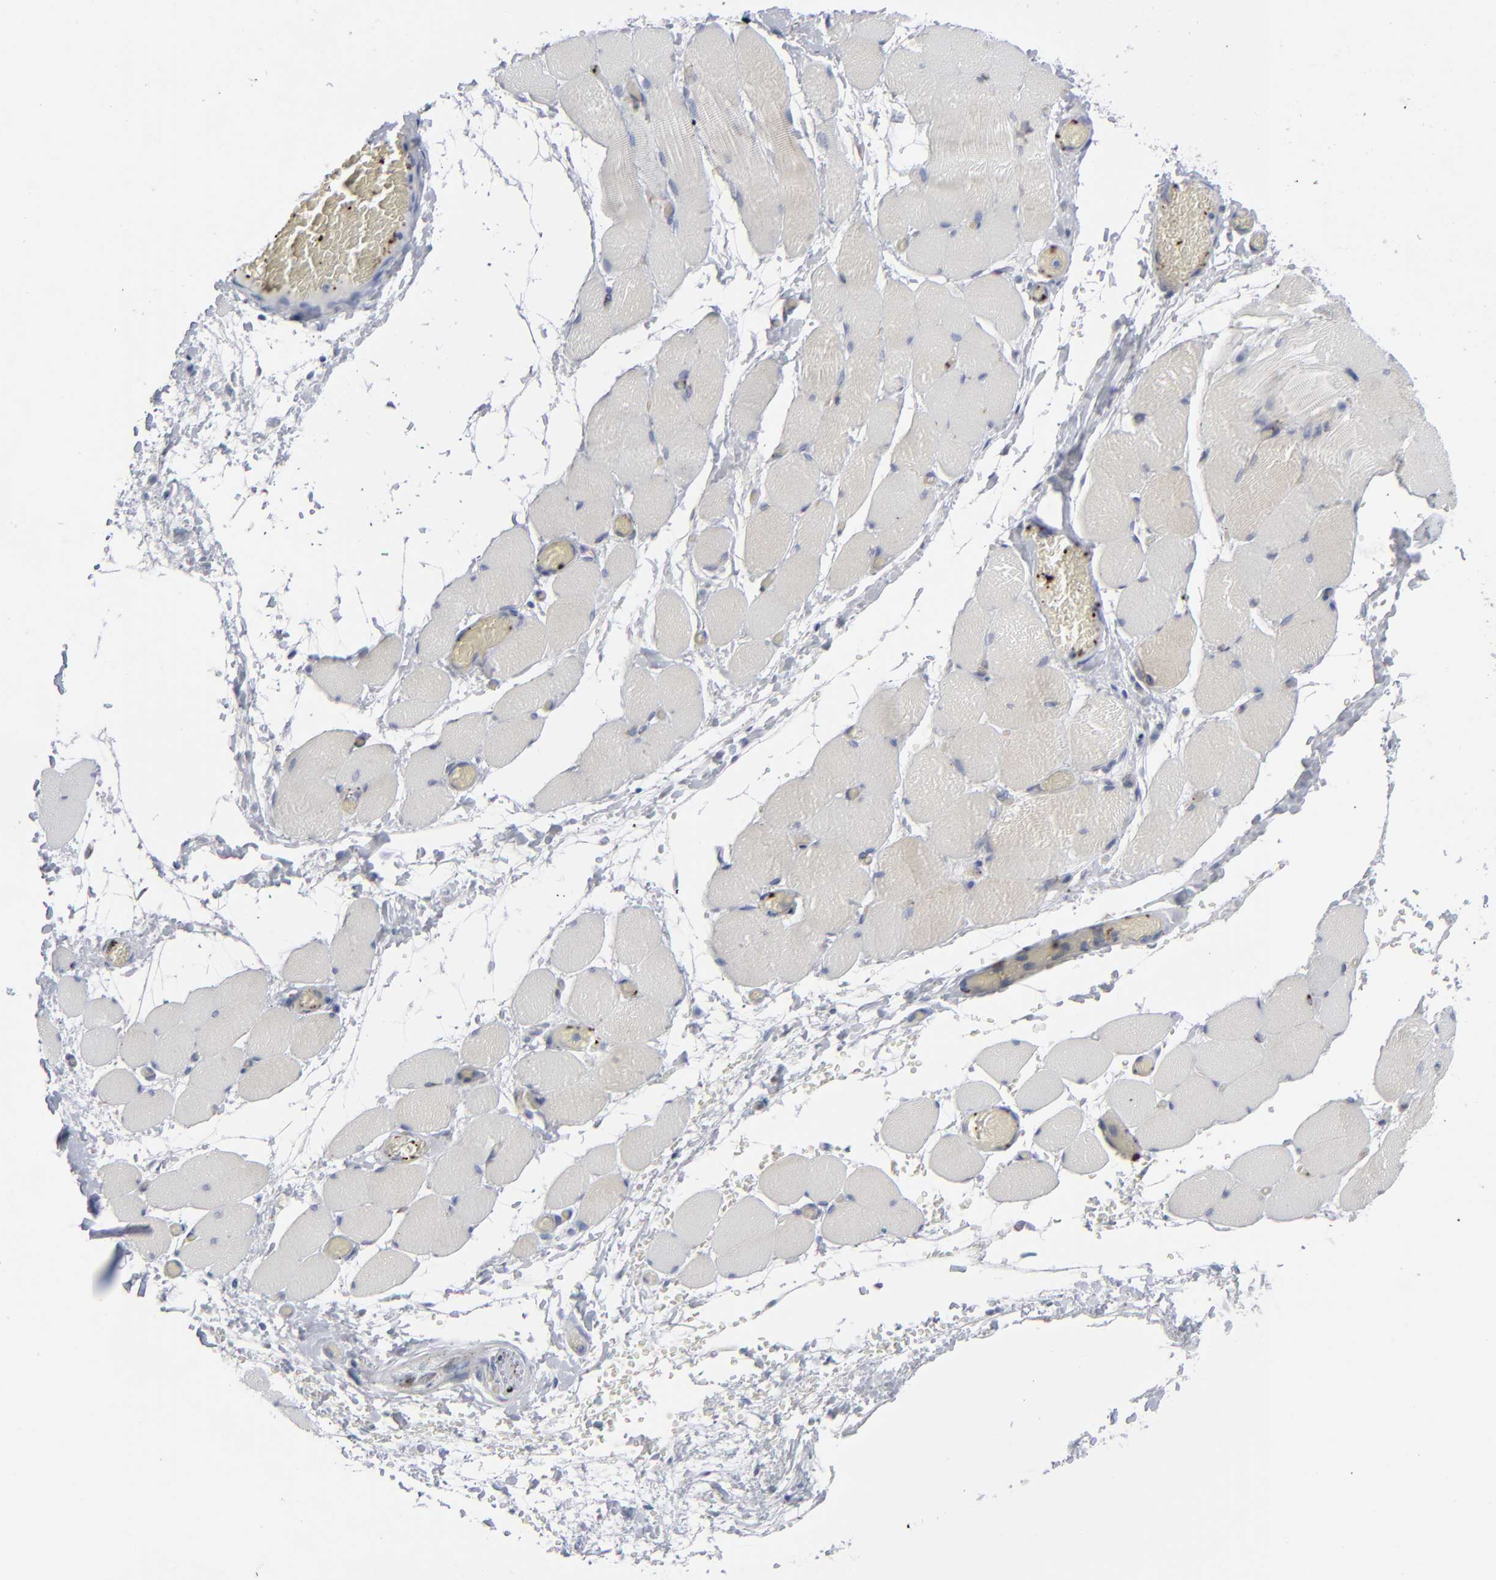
{"staining": {"intensity": "negative", "quantity": "none", "location": "none"}, "tissue": "skeletal muscle", "cell_type": "Myocytes", "image_type": "normal", "snomed": [{"axis": "morphology", "description": "Normal tissue, NOS"}, {"axis": "topography", "description": "Skeletal muscle"}, {"axis": "topography", "description": "Soft tissue"}], "caption": "Human skeletal muscle stained for a protein using immunohistochemistry (IHC) displays no expression in myocytes.", "gene": "SPARC", "patient": {"sex": "female", "age": 58}}